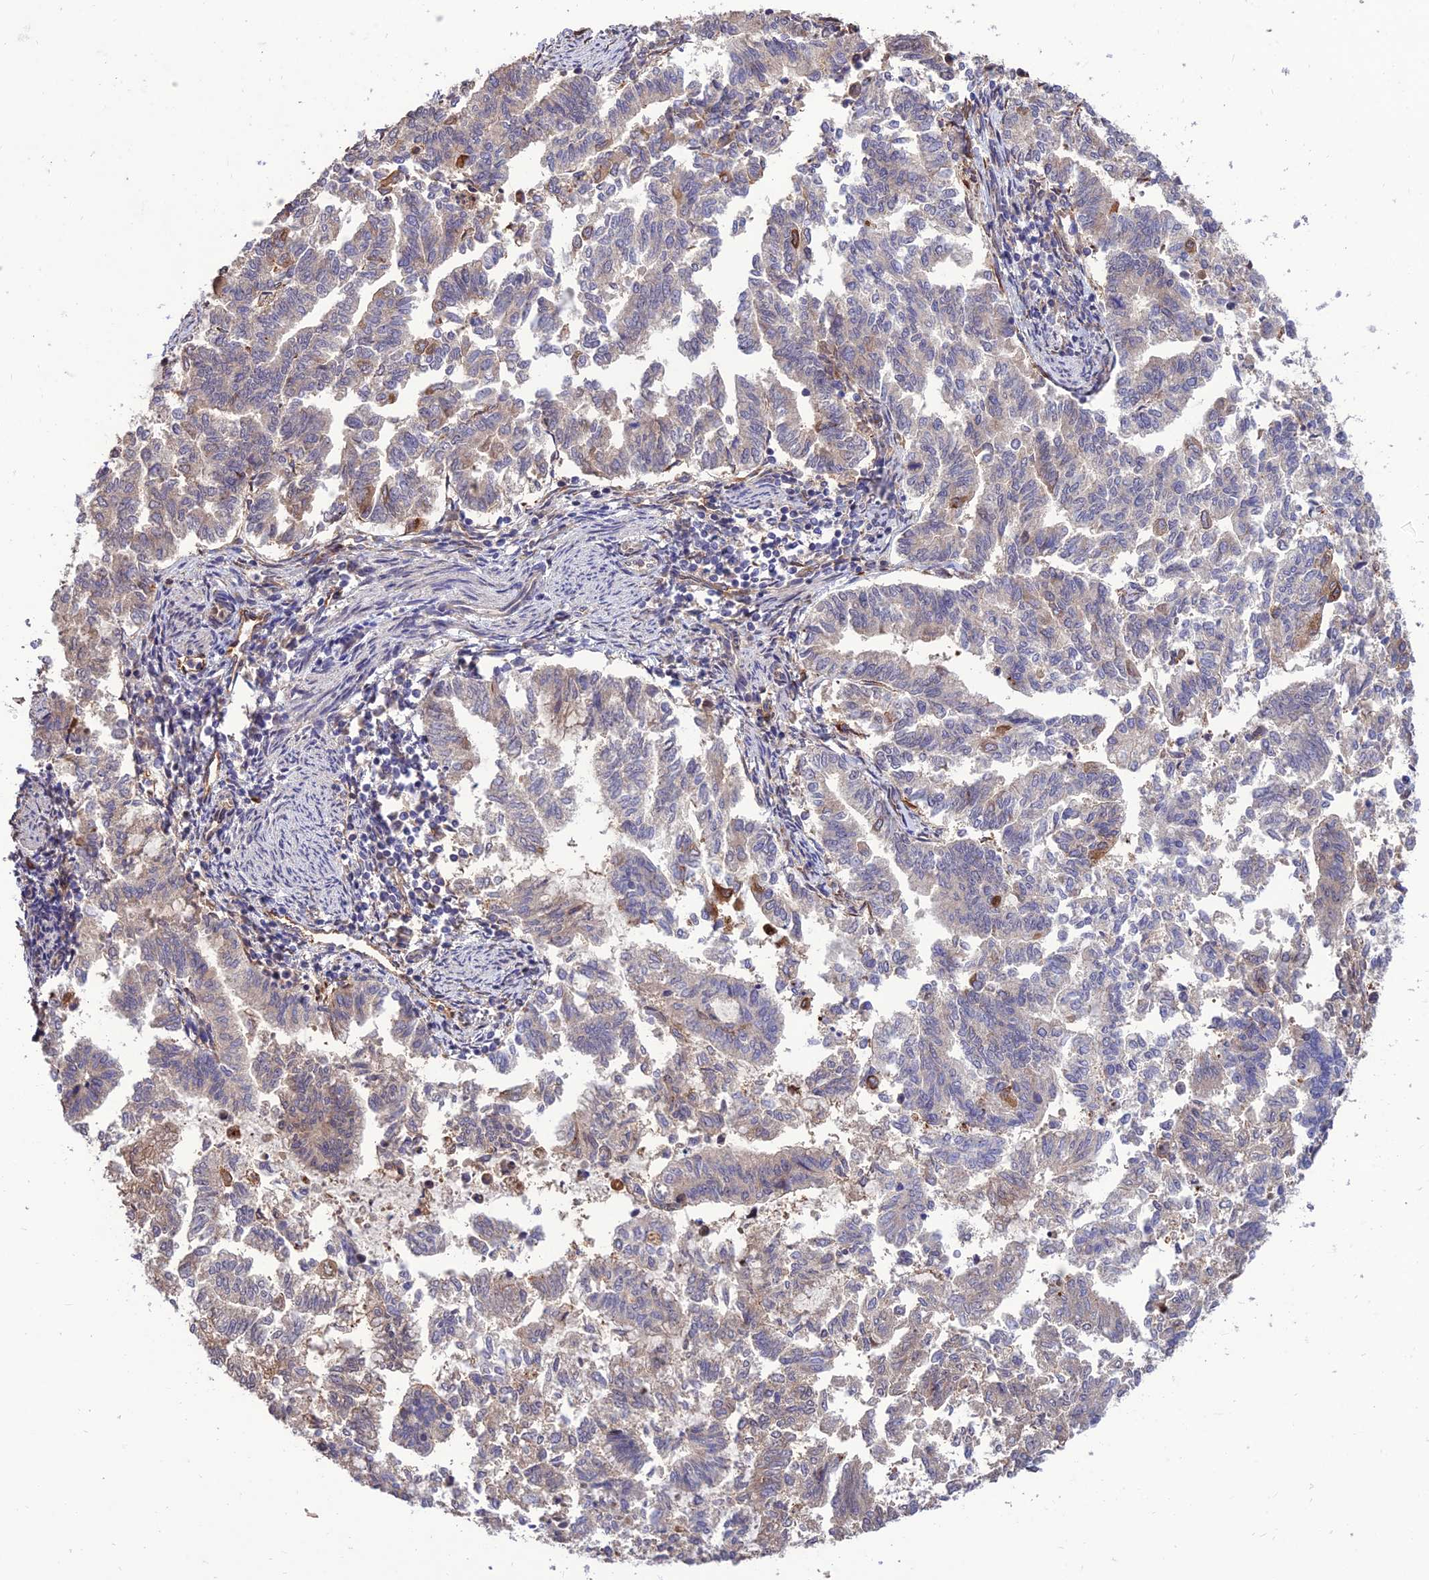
{"staining": {"intensity": "weak", "quantity": "<25%", "location": "cytoplasmic/membranous"}, "tissue": "endometrial cancer", "cell_type": "Tumor cells", "image_type": "cancer", "snomed": [{"axis": "morphology", "description": "Adenocarcinoma, NOS"}, {"axis": "topography", "description": "Endometrium"}], "caption": "A micrograph of human adenocarcinoma (endometrial) is negative for staining in tumor cells.", "gene": "CRTAP", "patient": {"sex": "female", "age": 79}}